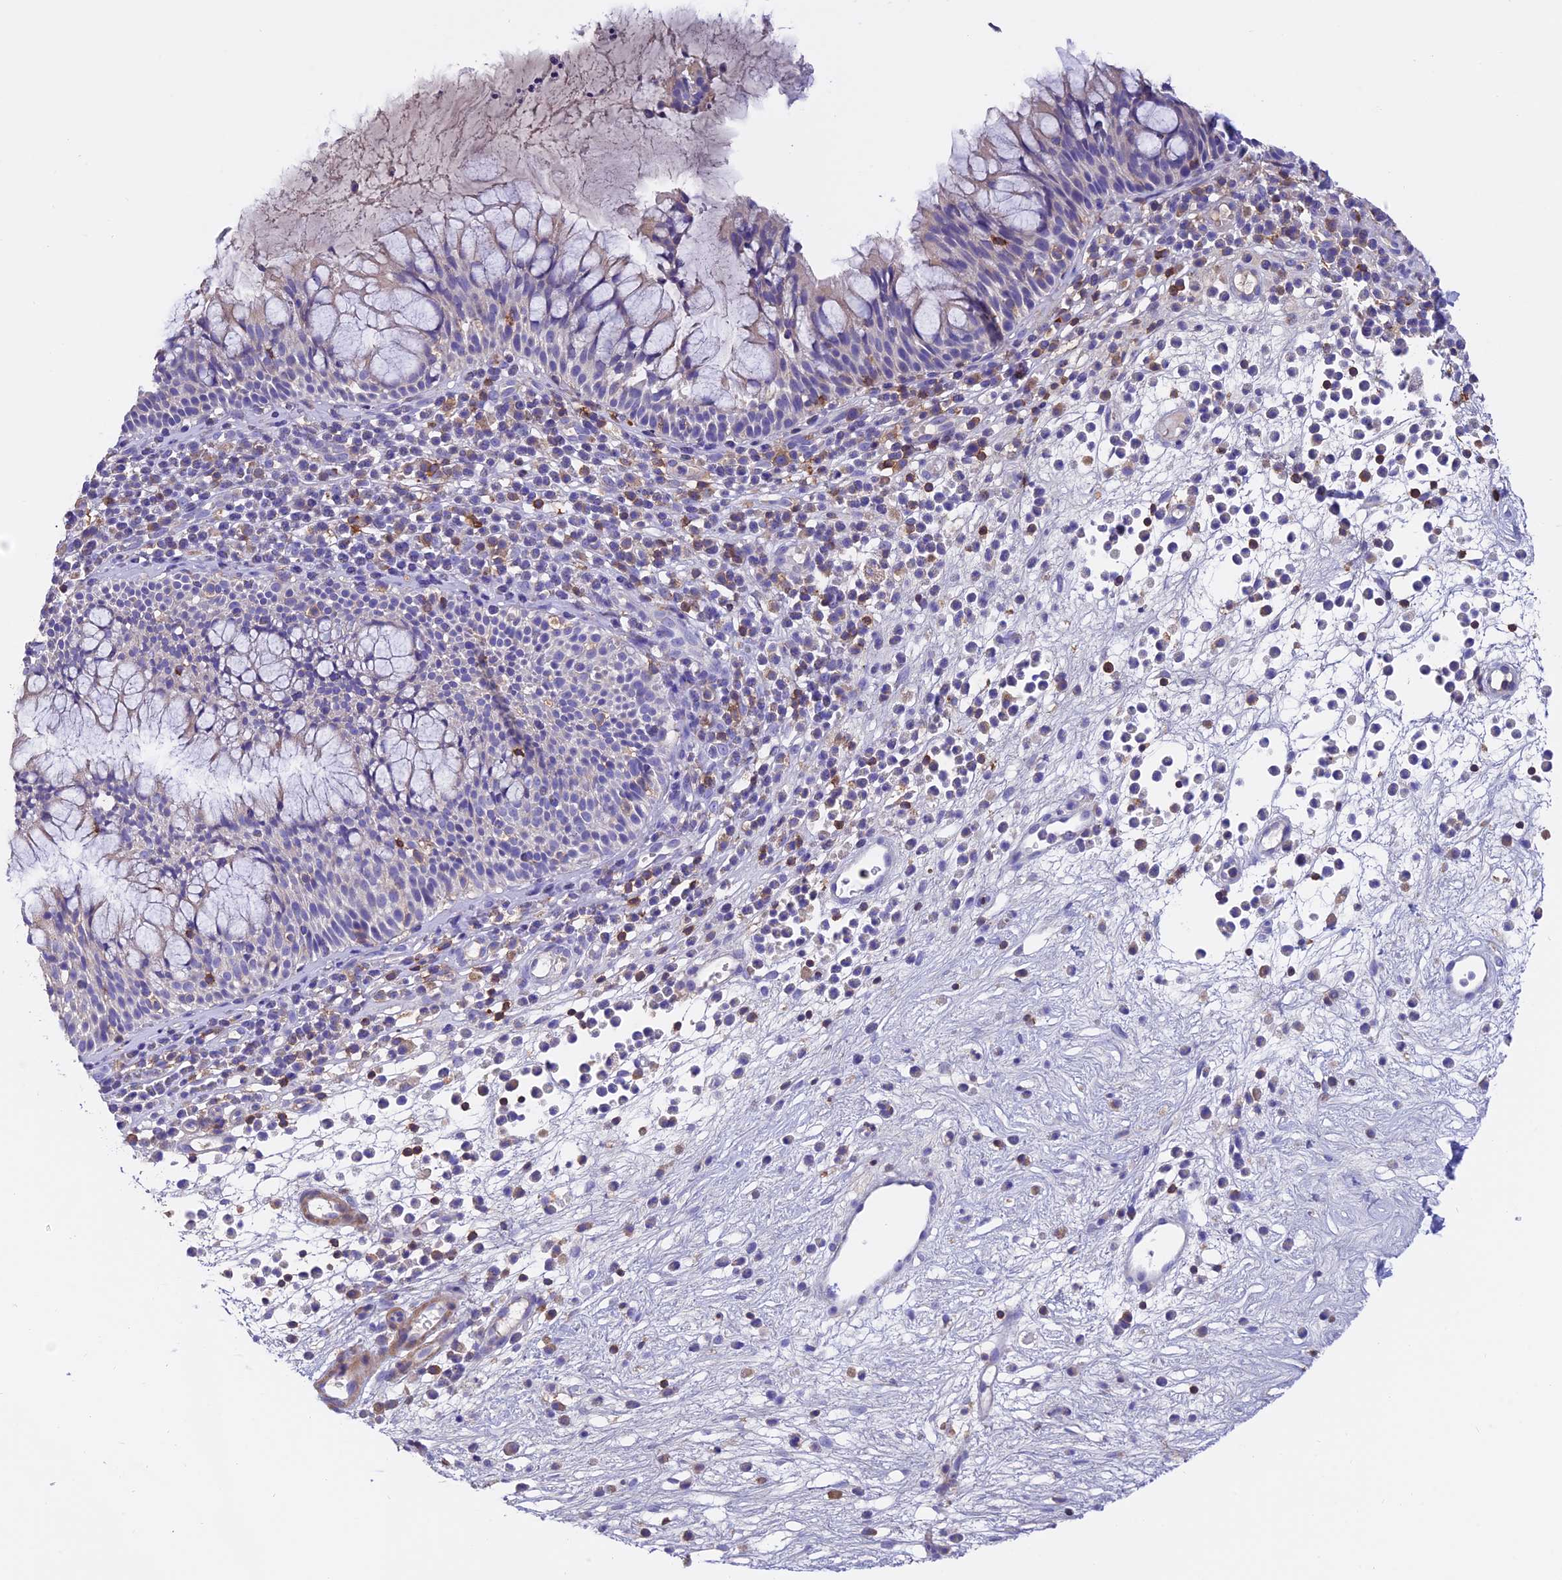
{"staining": {"intensity": "negative", "quantity": "none", "location": "none"}, "tissue": "nasopharynx", "cell_type": "Respiratory epithelial cells", "image_type": "normal", "snomed": [{"axis": "morphology", "description": "Normal tissue, NOS"}, {"axis": "morphology", "description": "Inflammation, NOS"}, {"axis": "topography", "description": "Nasopharynx"}], "caption": "The histopathology image exhibits no staining of respiratory epithelial cells in unremarkable nasopharynx. Brightfield microscopy of immunohistochemistry stained with DAB (3,3'-diaminobenzidine) (brown) and hematoxylin (blue), captured at high magnification.", "gene": "LPXN", "patient": {"sex": "male", "age": 70}}